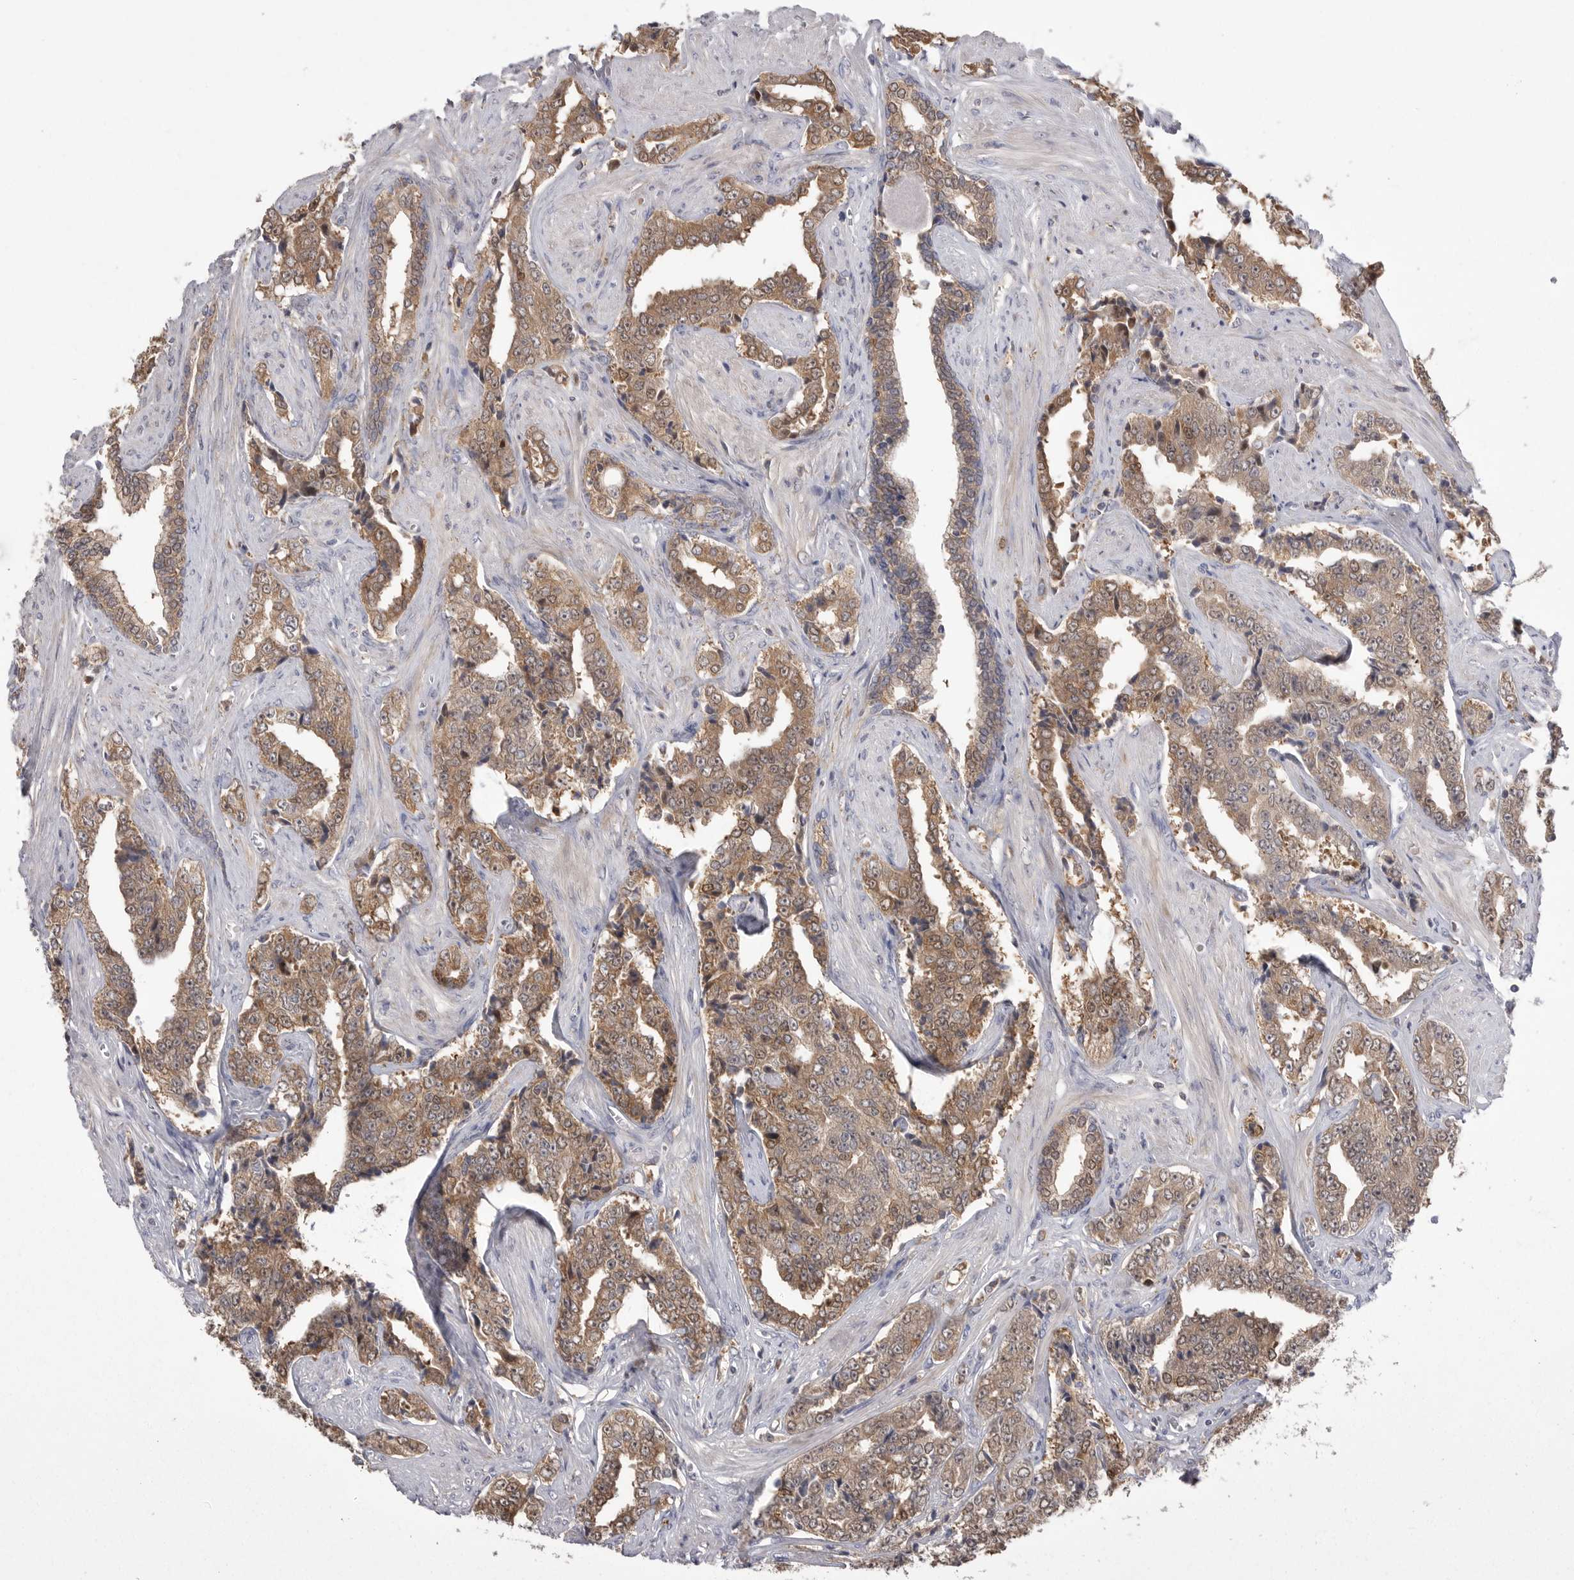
{"staining": {"intensity": "moderate", "quantity": ">75%", "location": "cytoplasmic/membranous"}, "tissue": "prostate cancer", "cell_type": "Tumor cells", "image_type": "cancer", "snomed": [{"axis": "morphology", "description": "Adenocarcinoma, High grade"}, {"axis": "topography", "description": "Prostate"}], "caption": "The immunohistochemical stain labels moderate cytoplasmic/membranous expression in tumor cells of prostate high-grade adenocarcinoma tissue. The protein of interest is shown in brown color, while the nuclei are stained blue.", "gene": "KYAT3", "patient": {"sex": "male", "age": 71}}